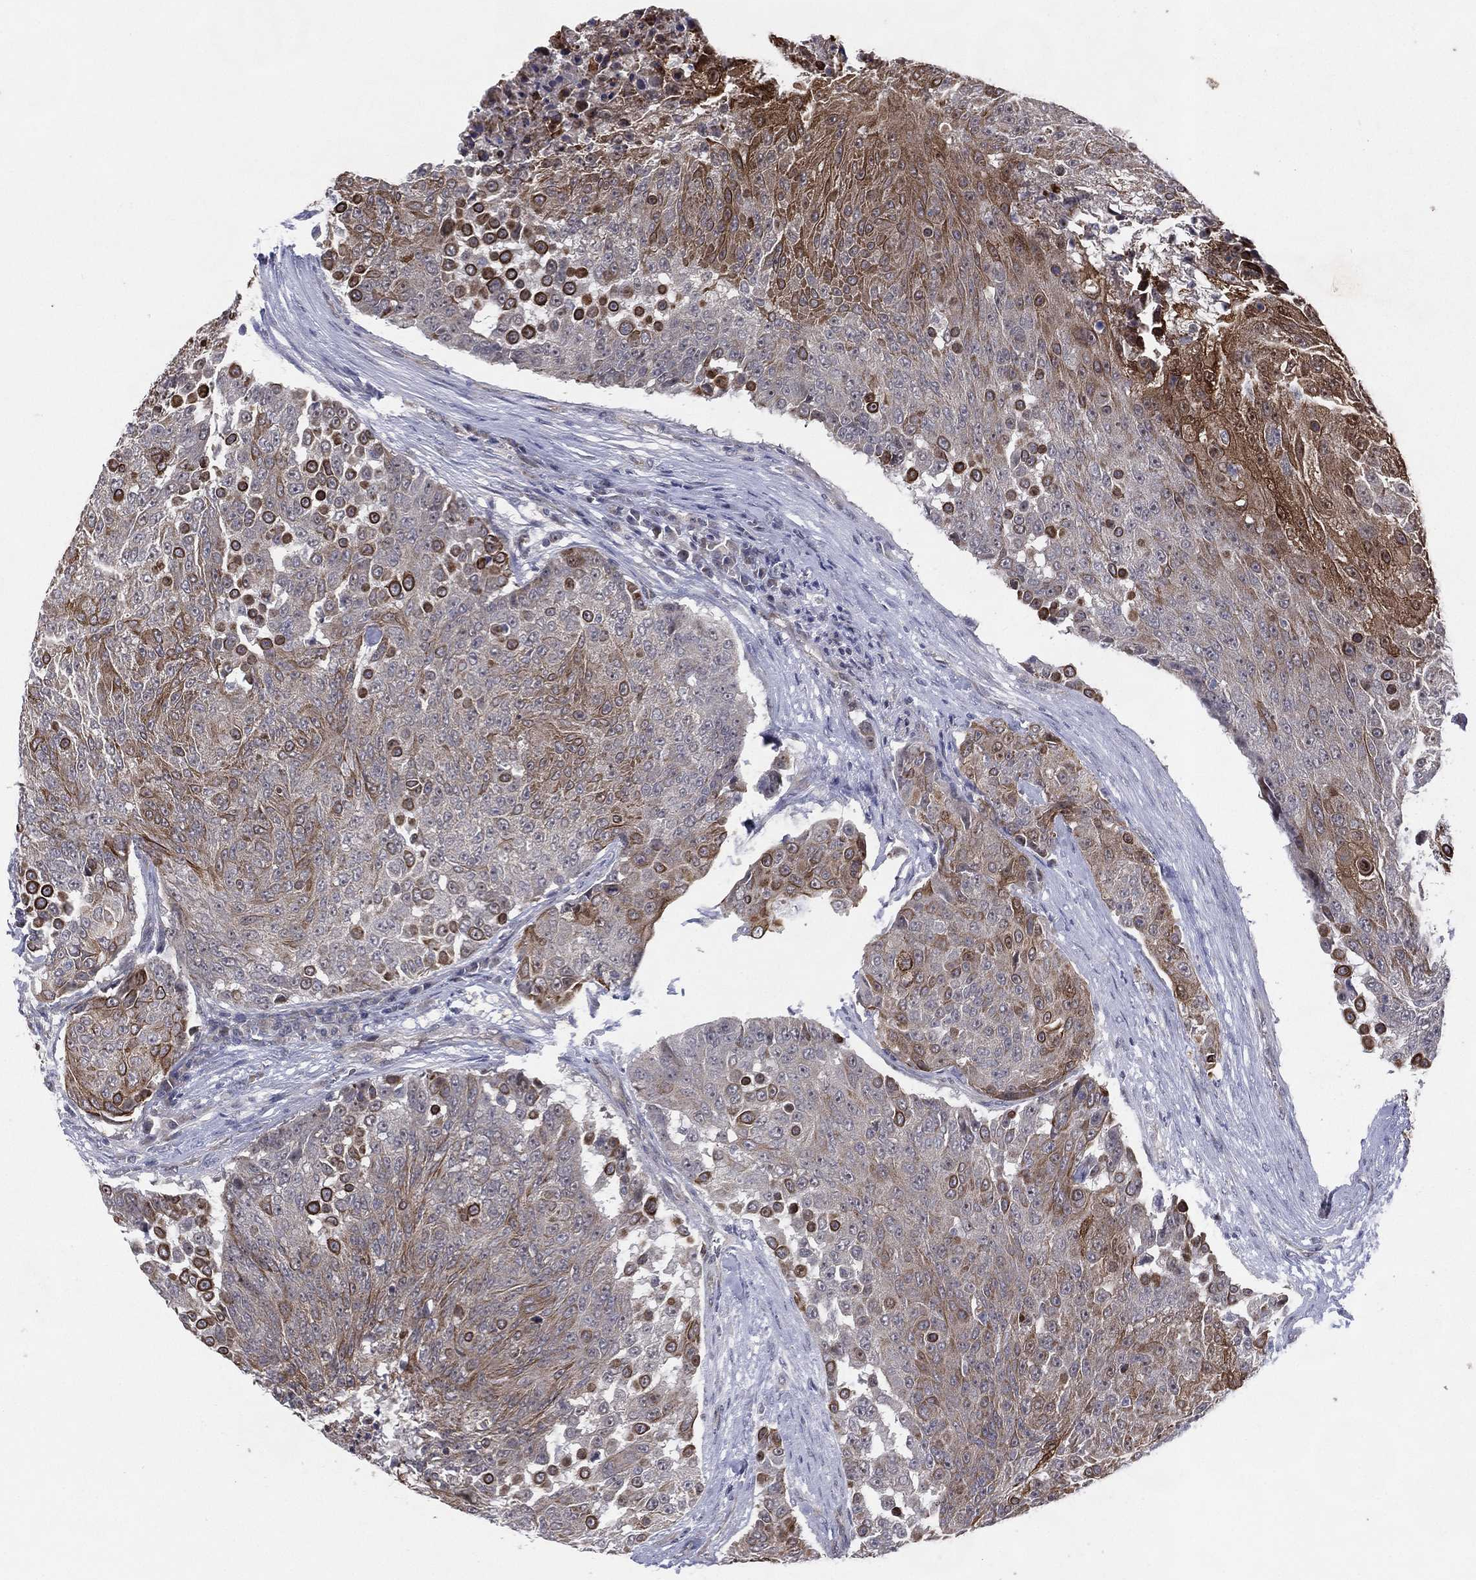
{"staining": {"intensity": "strong", "quantity": "25%-75%", "location": "cytoplasmic/membranous"}, "tissue": "urothelial cancer", "cell_type": "Tumor cells", "image_type": "cancer", "snomed": [{"axis": "morphology", "description": "Urothelial carcinoma, High grade"}, {"axis": "topography", "description": "Urinary bladder"}], "caption": "Protein analysis of urothelial cancer tissue demonstrates strong cytoplasmic/membranous expression in approximately 25%-75% of tumor cells. Immunohistochemistry stains the protein in brown and the nuclei are stained blue.", "gene": "KAT14", "patient": {"sex": "female", "age": 63}}